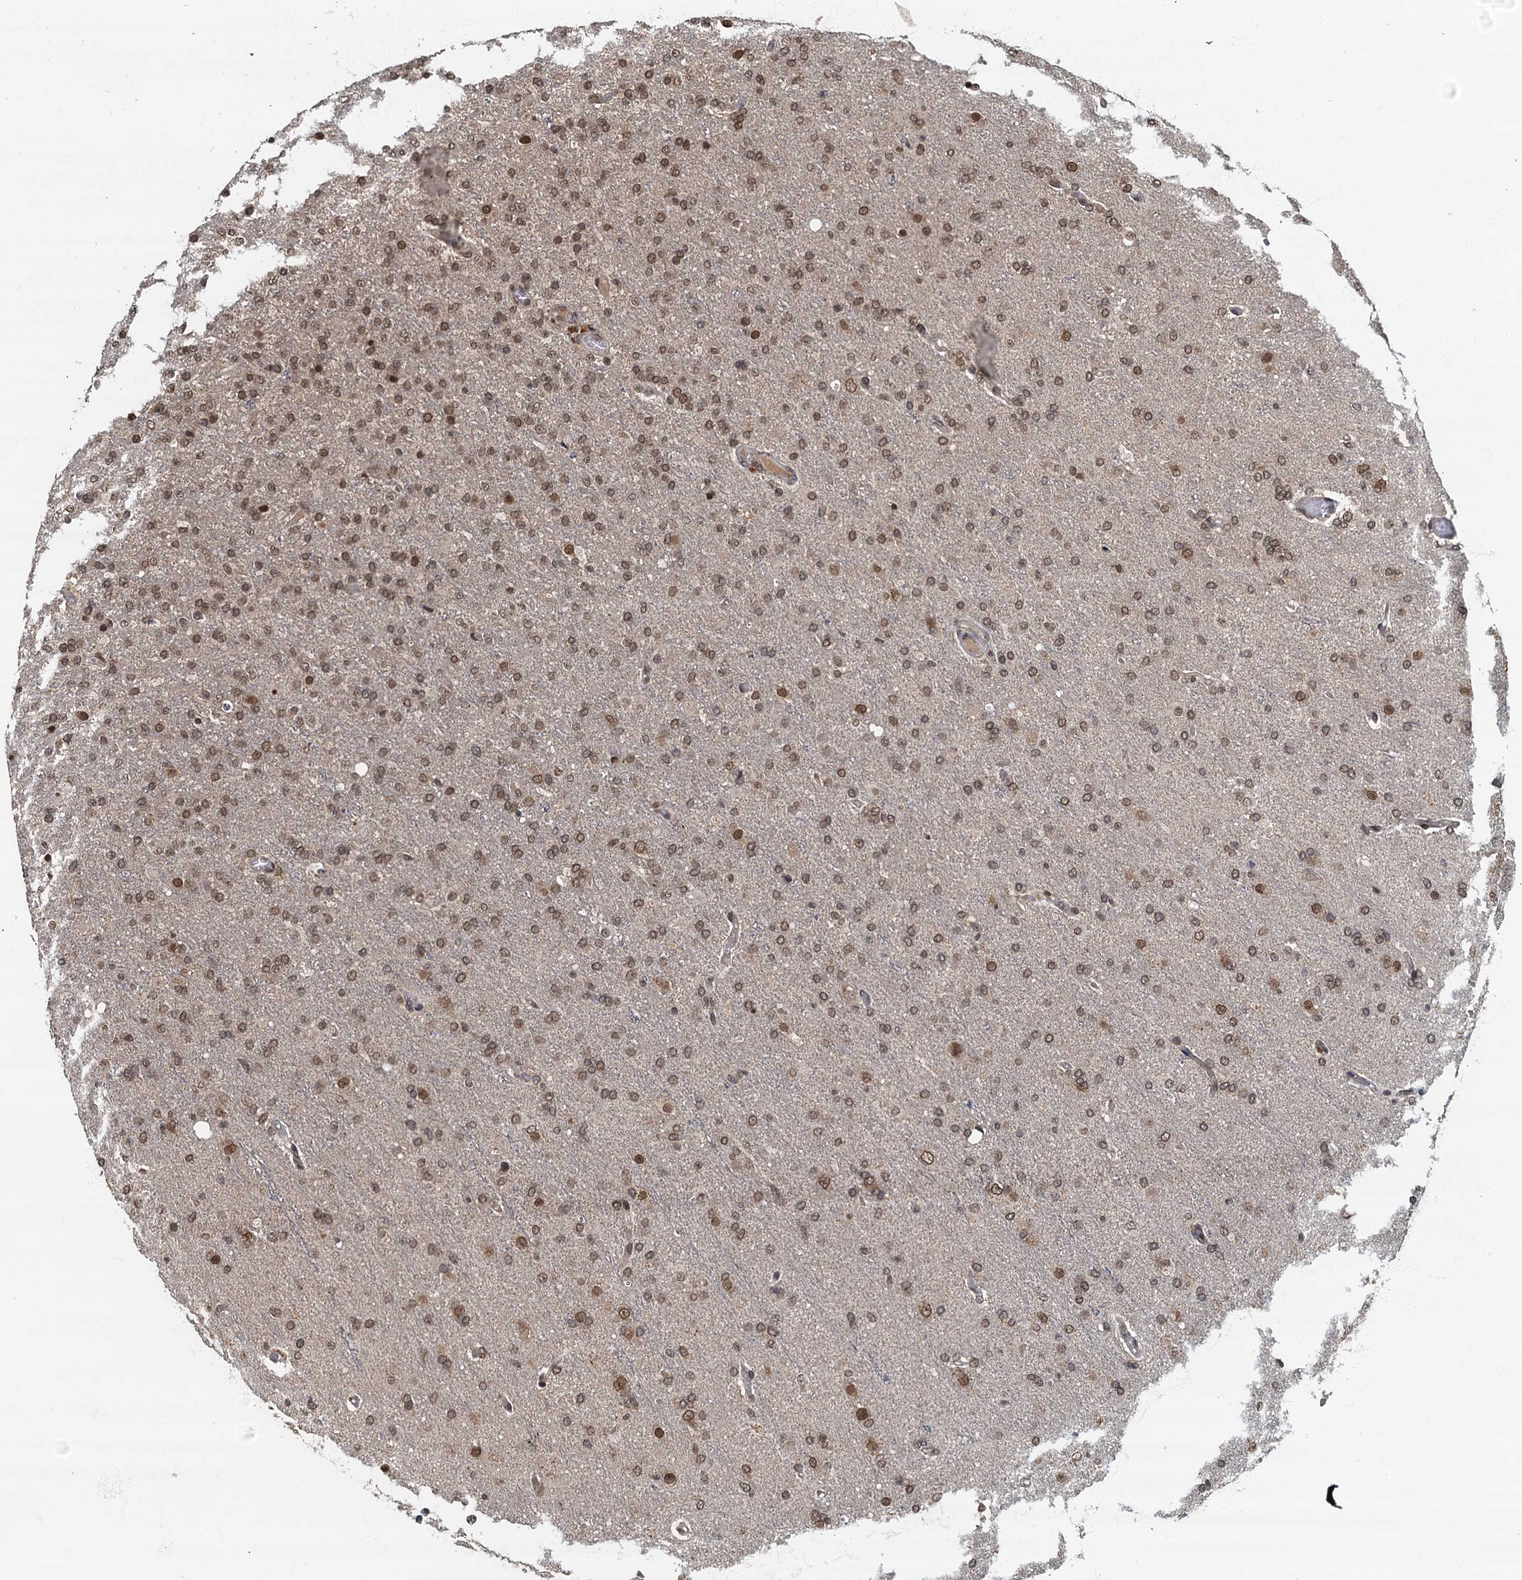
{"staining": {"intensity": "moderate", "quantity": ">75%", "location": "cytoplasmic/membranous,nuclear"}, "tissue": "glioma", "cell_type": "Tumor cells", "image_type": "cancer", "snomed": [{"axis": "morphology", "description": "Glioma, malignant, High grade"}, {"axis": "topography", "description": "Brain"}], "caption": "This micrograph reveals immunohistochemistry staining of glioma, with medium moderate cytoplasmic/membranous and nuclear positivity in approximately >75% of tumor cells.", "gene": "CKAP2L", "patient": {"sex": "female", "age": 74}}